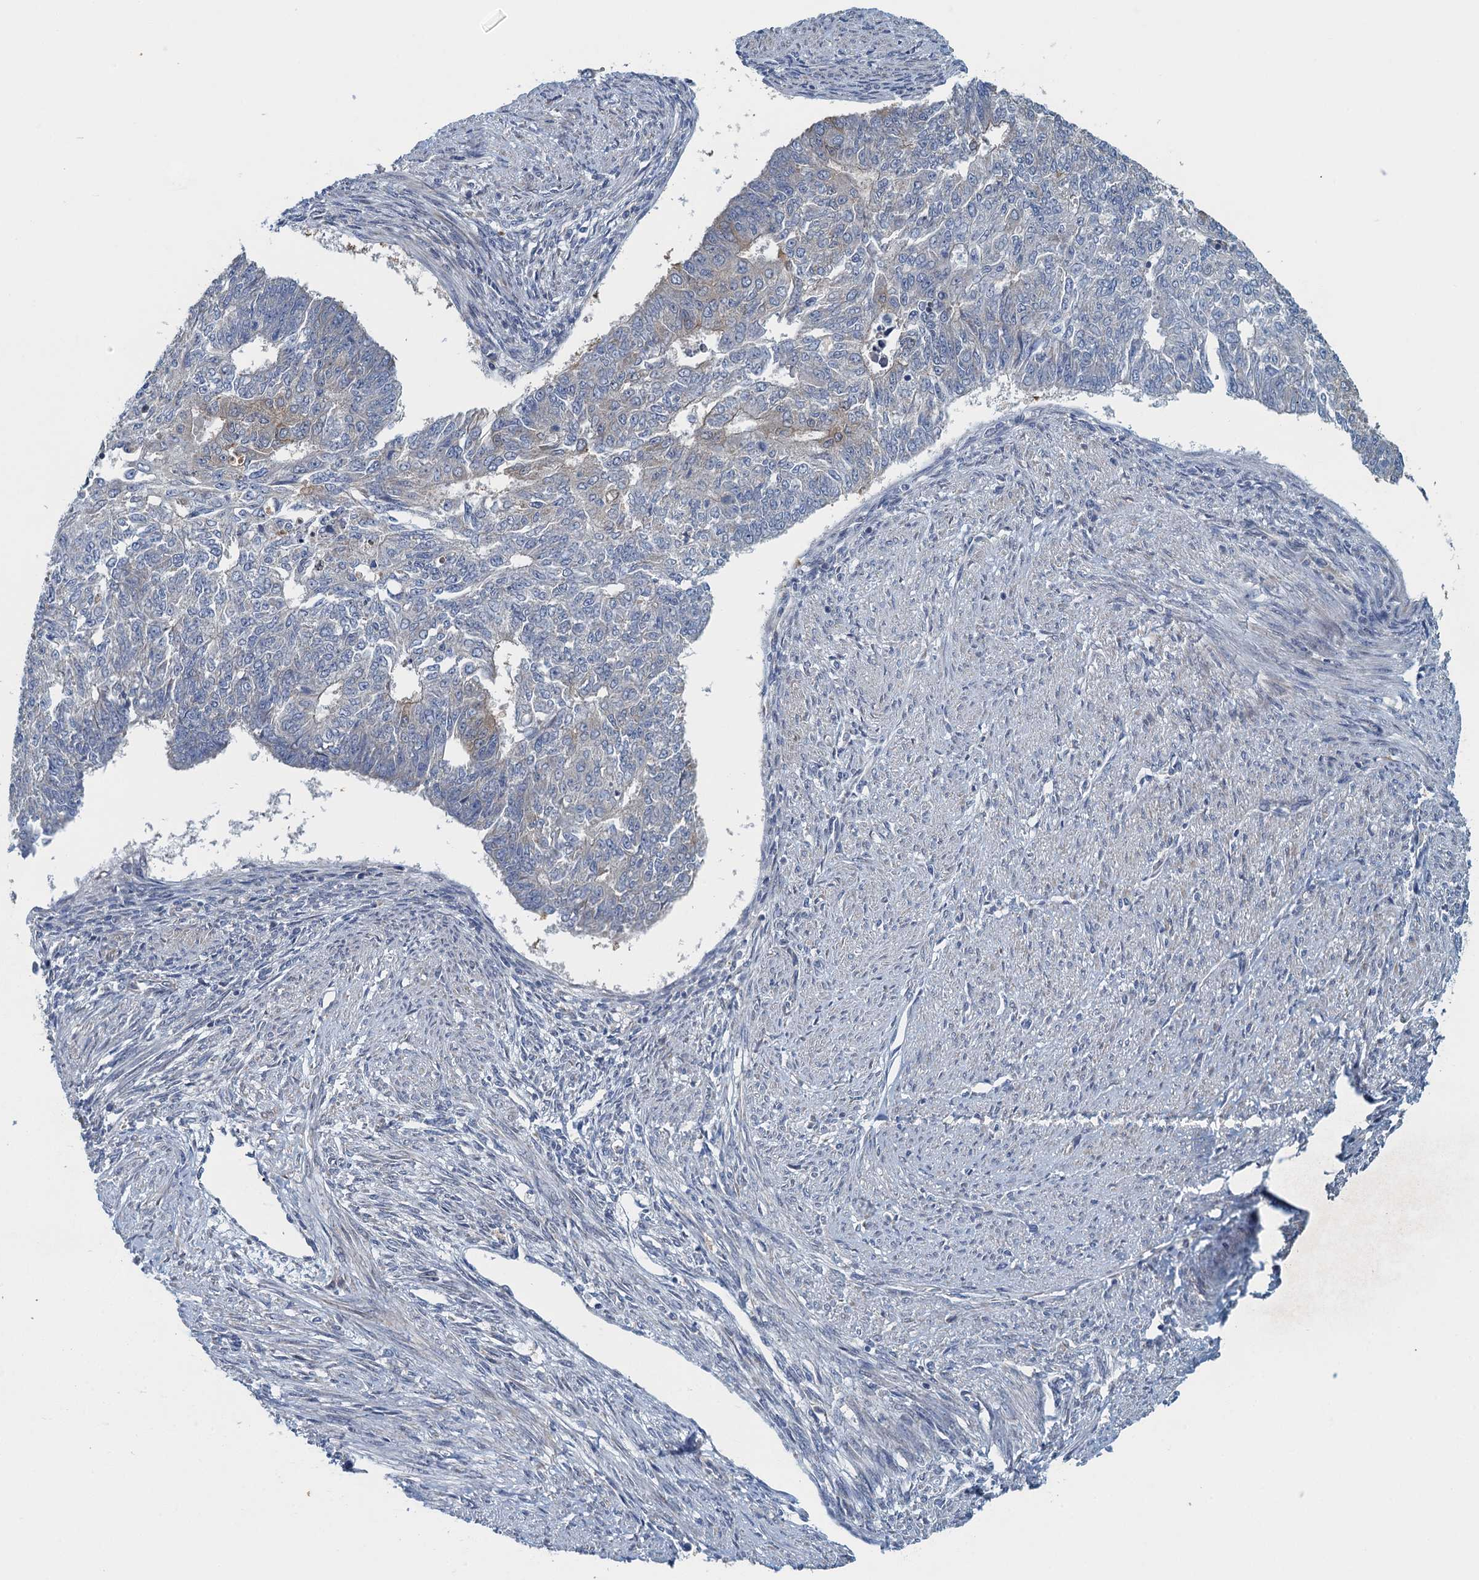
{"staining": {"intensity": "weak", "quantity": "<25%", "location": "cytoplasmic/membranous"}, "tissue": "endometrial cancer", "cell_type": "Tumor cells", "image_type": "cancer", "snomed": [{"axis": "morphology", "description": "Adenocarcinoma, NOS"}, {"axis": "topography", "description": "Endometrium"}], "caption": "A high-resolution histopathology image shows IHC staining of endometrial adenocarcinoma, which exhibits no significant expression in tumor cells.", "gene": "ALG2", "patient": {"sex": "female", "age": 32}}